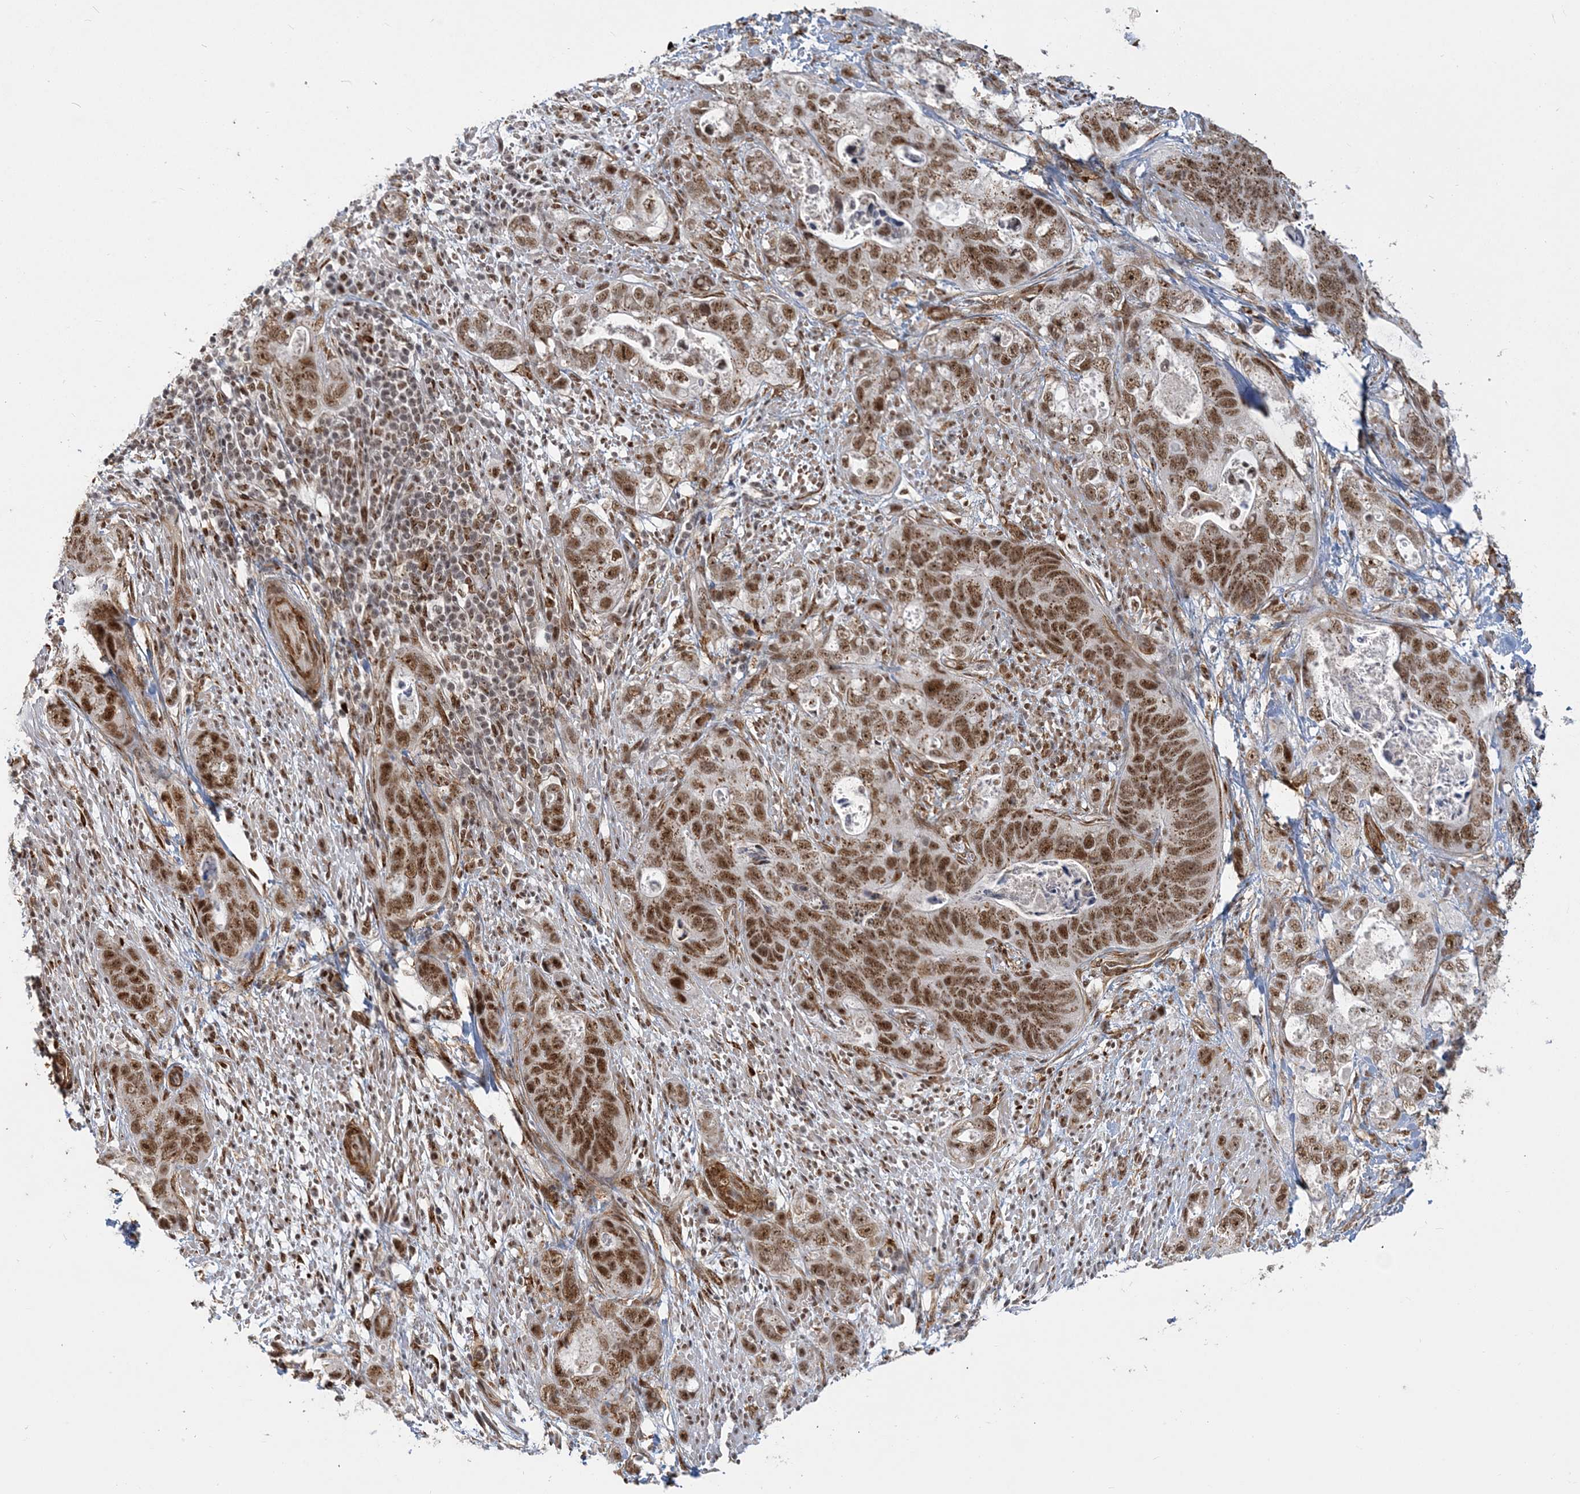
{"staining": {"intensity": "moderate", "quantity": ">75%", "location": "cytoplasmic/membranous,nuclear"}, "tissue": "stomach cancer", "cell_type": "Tumor cells", "image_type": "cancer", "snomed": [{"axis": "morphology", "description": "Adenocarcinoma, NOS"}, {"axis": "topography", "description": "Stomach"}], "caption": "Protein expression analysis of human stomach cancer (adenocarcinoma) reveals moderate cytoplasmic/membranous and nuclear staining in about >75% of tumor cells.", "gene": "PLRG1", "patient": {"sex": "female", "age": 89}}